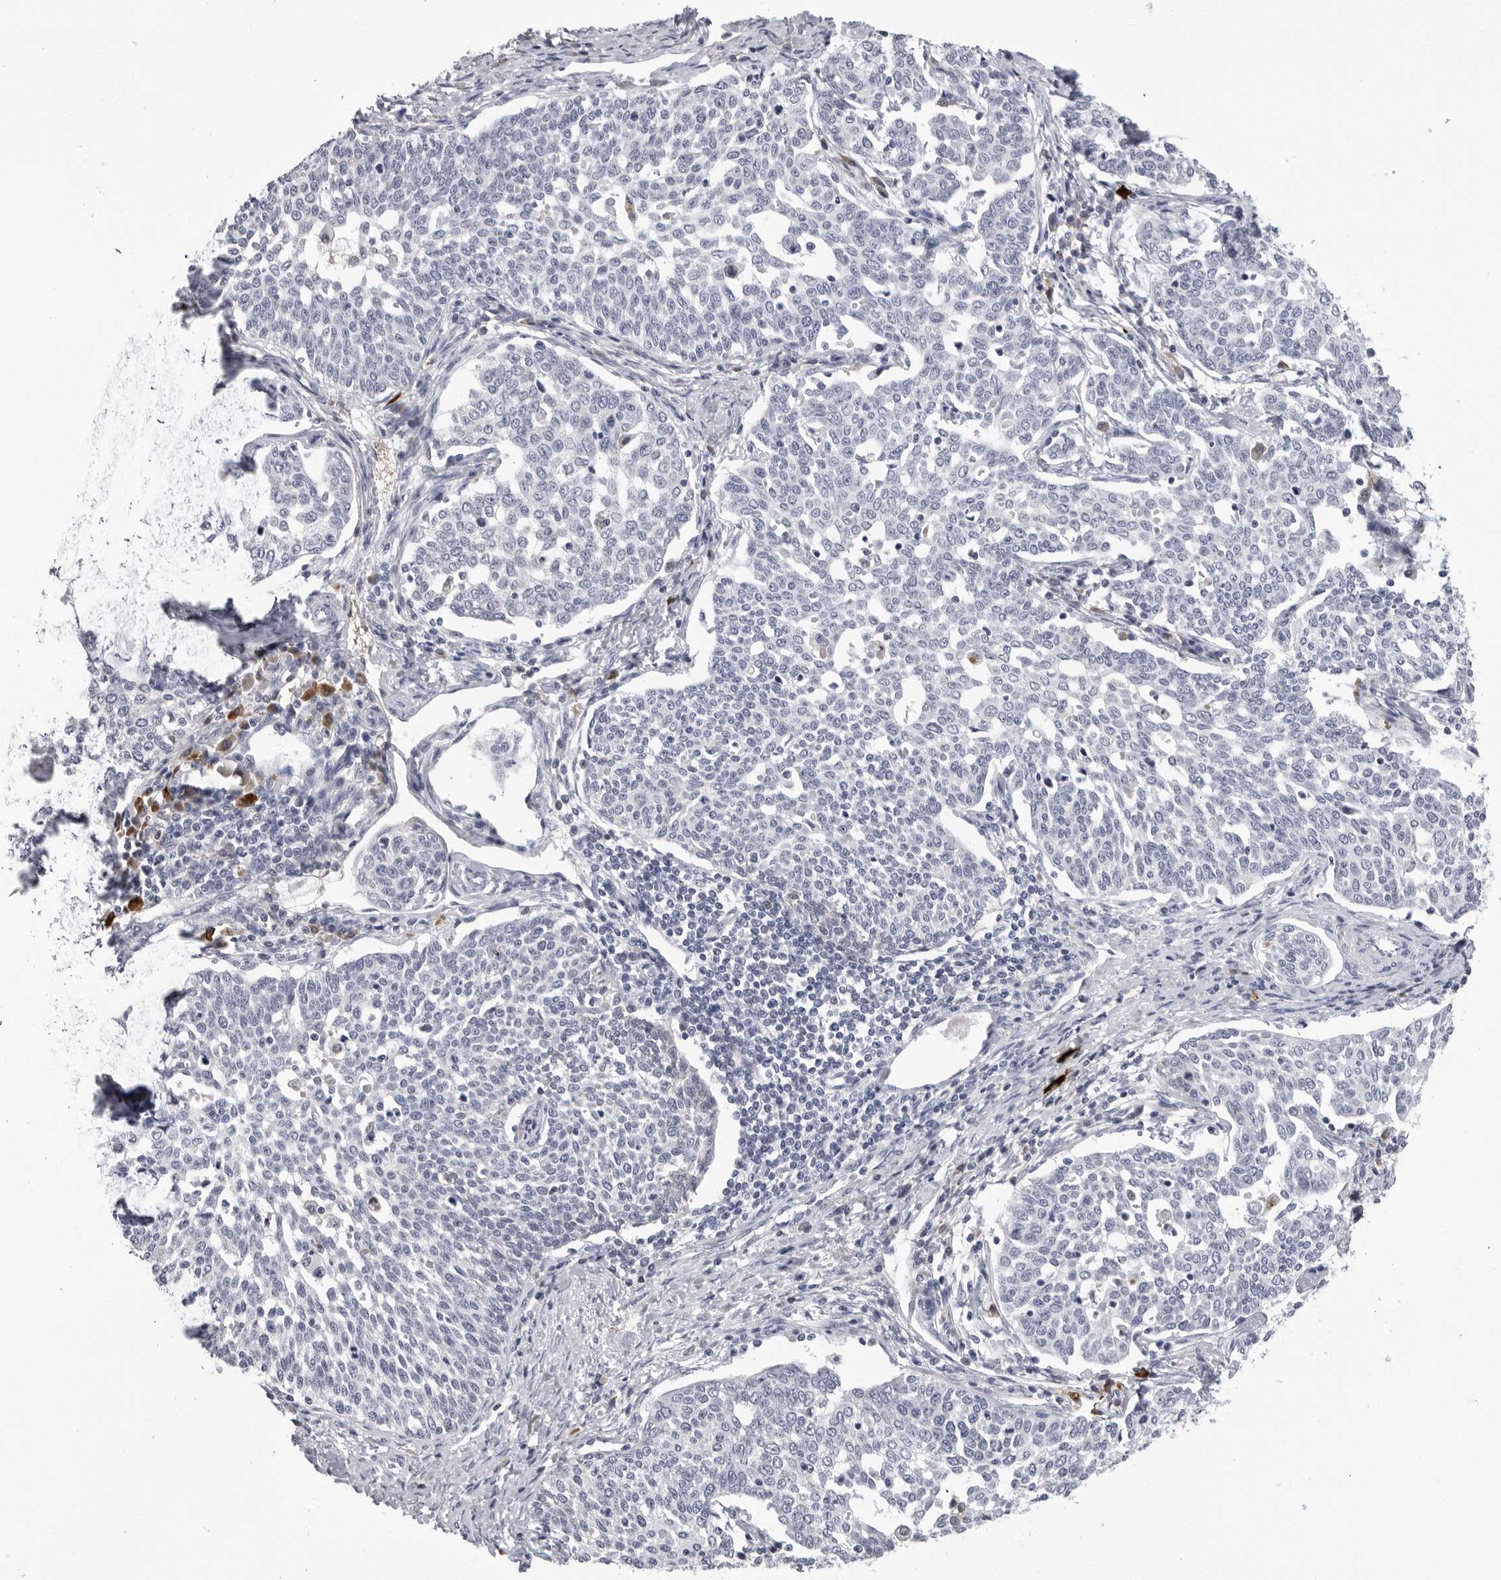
{"staining": {"intensity": "negative", "quantity": "none", "location": "none"}, "tissue": "cervical cancer", "cell_type": "Tumor cells", "image_type": "cancer", "snomed": [{"axis": "morphology", "description": "Squamous cell carcinoma, NOS"}, {"axis": "topography", "description": "Cervix"}], "caption": "Micrograph shows no significant protein positivity in tumor cells of cervical cancer (squamous cell carcinoma).", "gene": "ZNF502", "patient": {"sex": "female", "age": 34}}